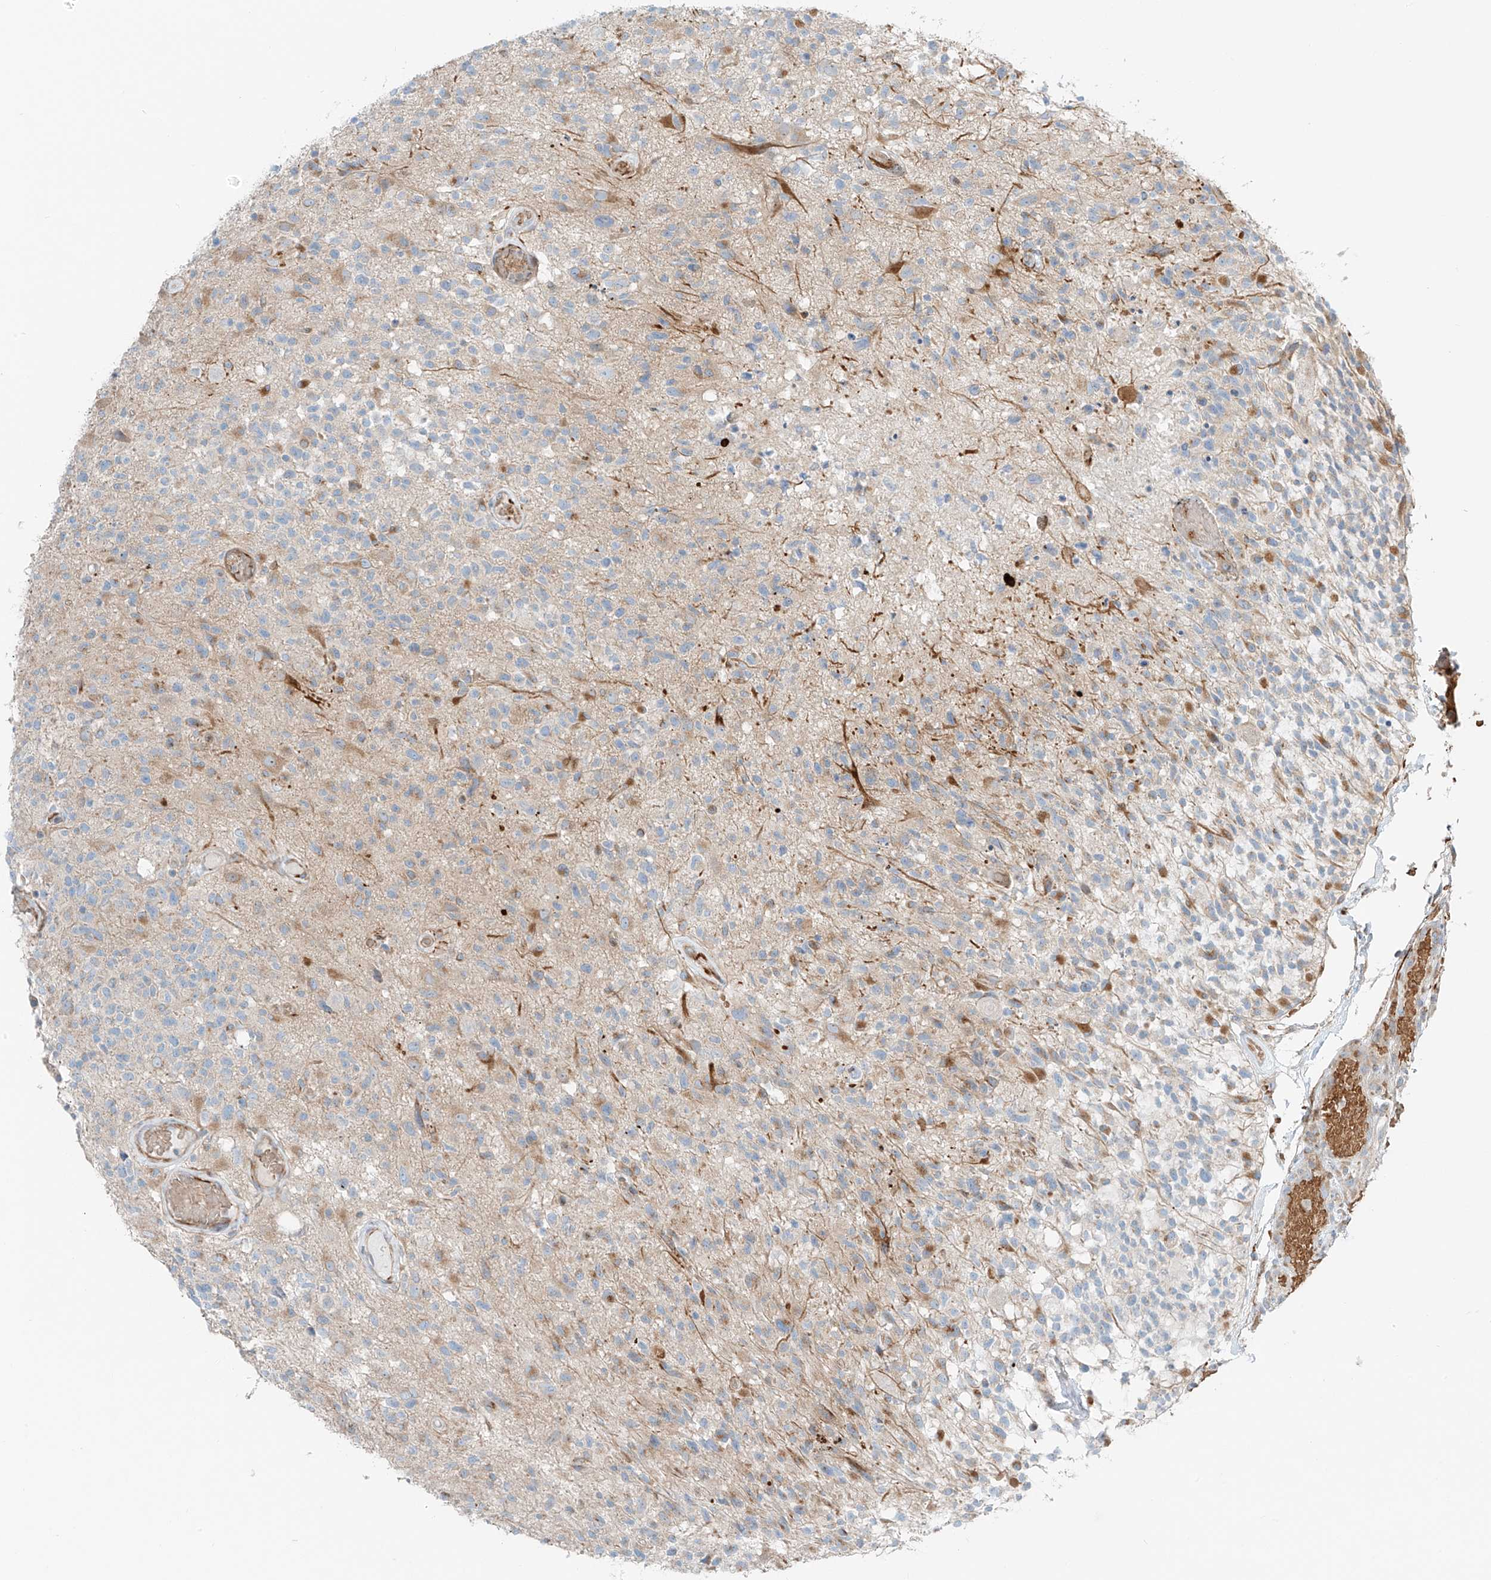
{"staining": {"intensity": "negative", "quantity": "none", "location": "none"}, "tissue": "glioma", "cell_type": "Tumor cells", "image_type": "cancer", "snomed": [{"axis": "morphology", "description": "Glioma, malignant, High grade"}, {"axis": "morphology", "description": "Glioblastoma, NOS"}, {"axis": "topography", "description": "Brain"}], "caption": "Tumor cells are negative for brown protein staining in glioblastoma. The staining was performed using DAB (3,3'-diaminobenzidine) to visualize the protein expression in brown, while the nuclei were stained in blue with hematoxylin (Magnification: 20x).", "gene": "EIPR1", "patient": {"sex": "male", "age": 60}}